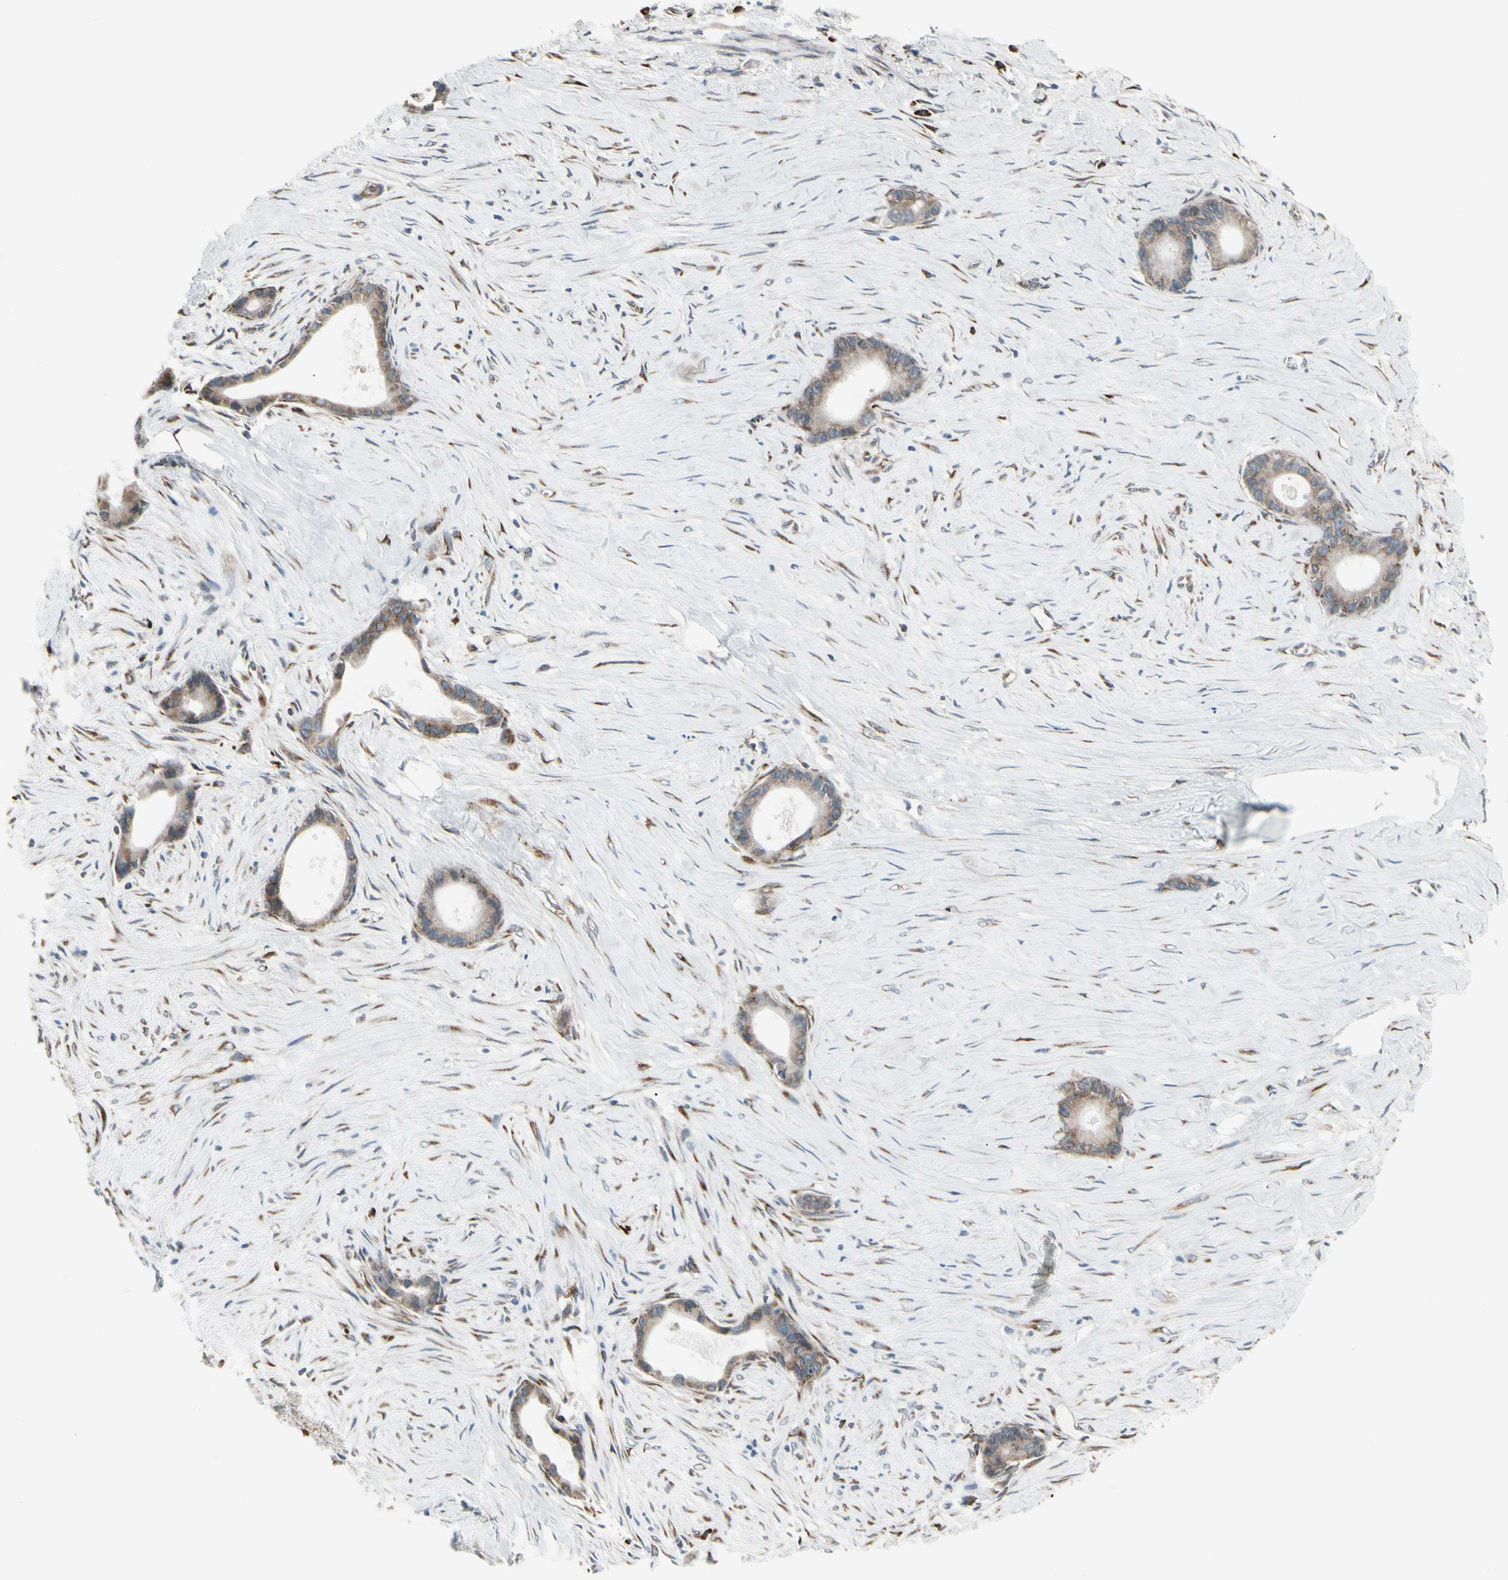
{"staining": {"intensity": "moderate", "quantity": ">75%", "location": "cytoplasmic/membranous"}, "tissue": "liver cancer", "cell_type": "Tumor cells", "image_type": "cancer", "snomed": [{"axis": "morphology", "description": "Cholangiocarcinoma"}, {"axis": "topography", "description": "Liver"}], "caption": "Moderate cytoplasmic/membranous staining for a protein is identified in approximately >75% of tumor cells of cholangiocarcinoma (liver) using immunohistochemistry.", "gene": "FNDC3A", "patient": {"sex": "female", "age": 55}}